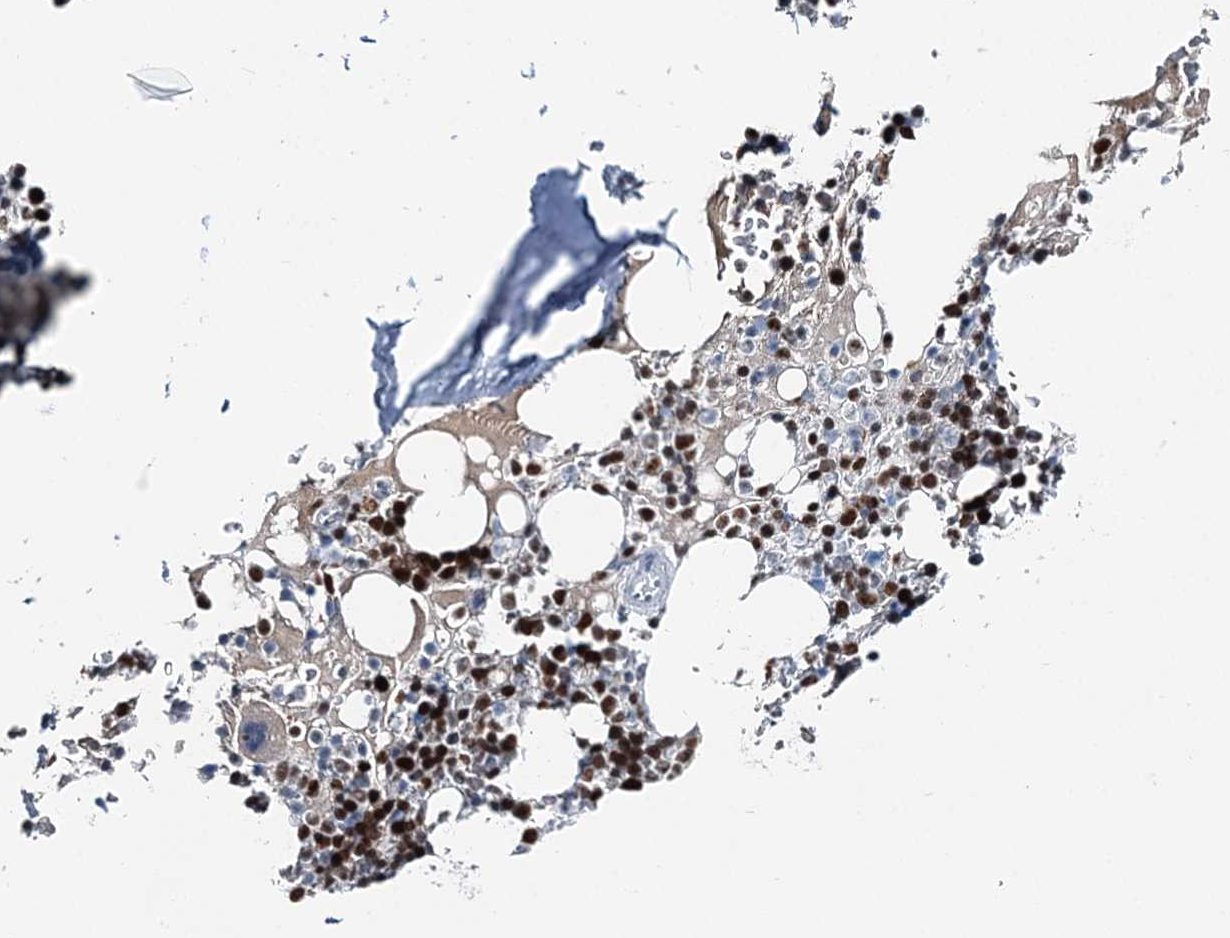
{"staining": {"intensity": "strong", "quantity": "25%-75%", "location": "nuclear"}, "tissue": "bone marrow", "cell_type": "Hematopoietic cells", "image_type": "normal", "snomed": [{"axis": "morphology", "description": "Normal tissue, NOS"}, {"axis": "topography", "description": "Bone marrow"}], "caption": "A high-resolution image shows IHC staining of unremarkable bone marrow, which demonstrates strong nuclear staining in about 25%-75% of hematopoietic cells. Immunohistochemistry (ihc) stains the protein of interest in brown and the nuclei are stained blue.", "gene": "HAT1", "patient": {"sex": "male", "age": 58}}